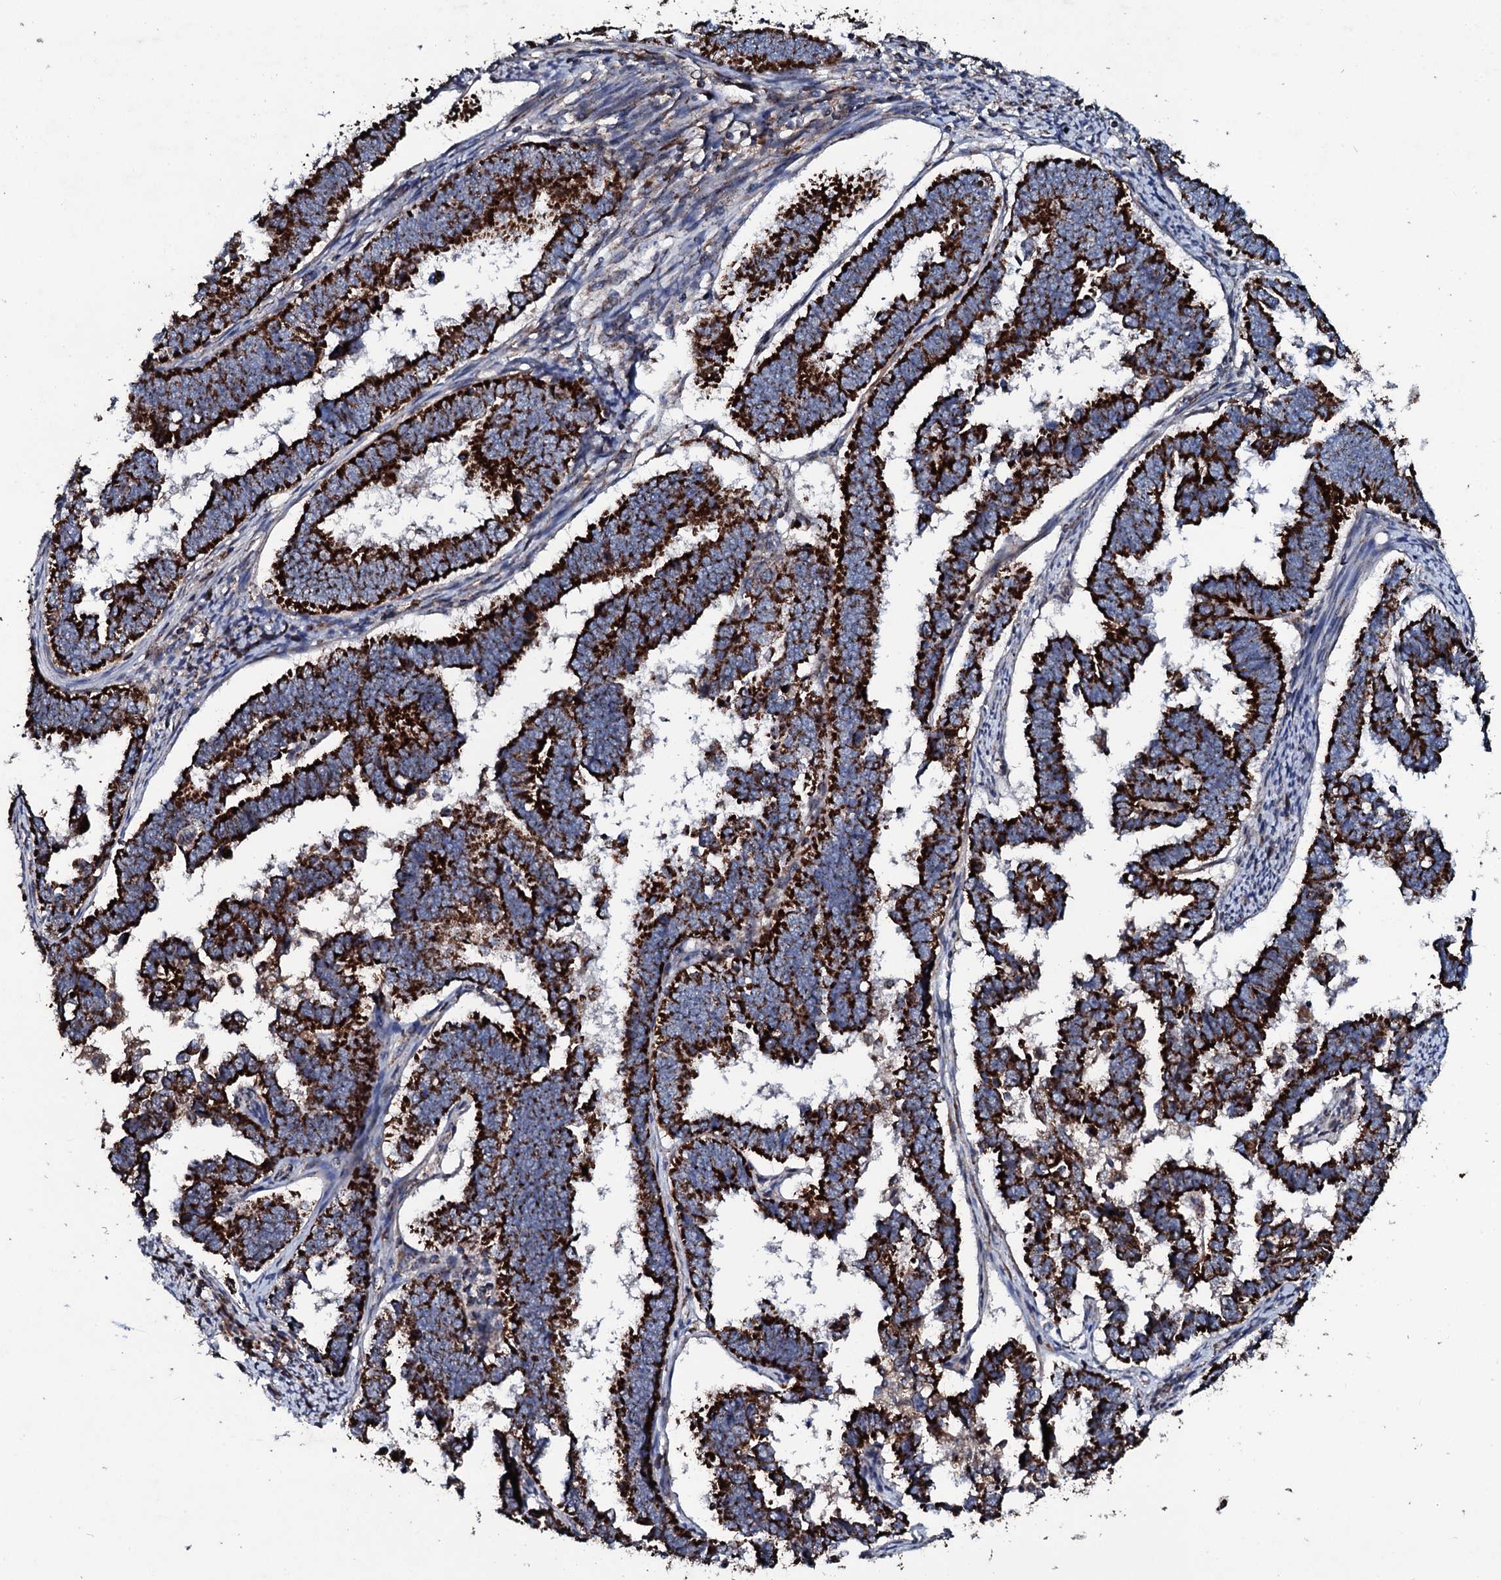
{"staining": {"intensity": "strong", "quantity": ">75%", "location": "cytoplasmic/membranous"}, "tissue": "endometrial cancer", "cell_type": "Tumor cells", "image_type": "cancer", "snomed": [{"axis": "morphology", "description": "Adenocarcinoma, NOS"}, {"axis": "topography", "description": "Endometrium"}], "caption": "The image displays immunohistochemical staining of endometrial cancer (adenocarcinoma). There is strong cytoplasmic/membranous expression is present in about >75% of tumor cells.", "gene": "DYNC2I2", "patient": {"sex": "female", "age": 75}}